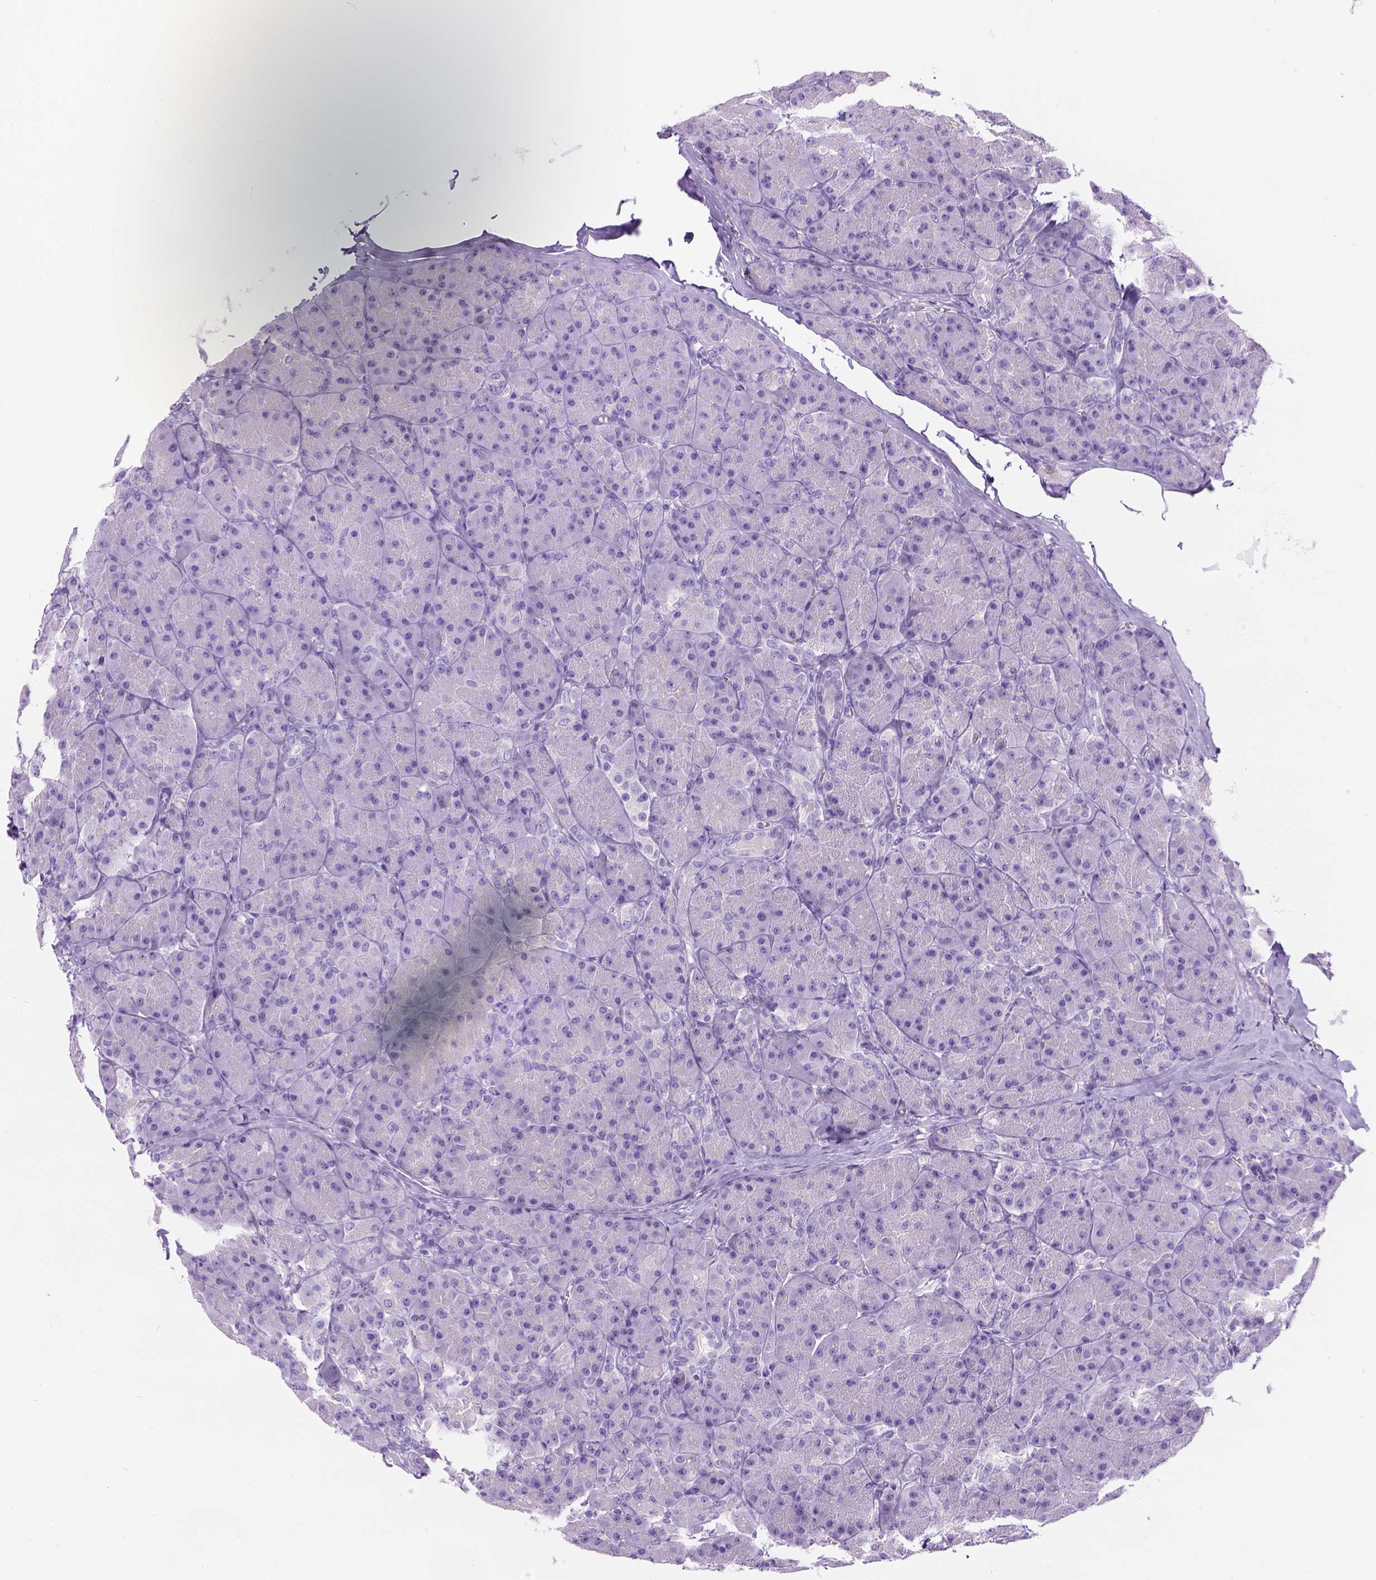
{"staining": {"intensity": "negative", "quantity": "none", "location": "none"}, "tissue": "pancreas", "cell_type": "Exocrine glandular cells", "image_type": "normal", "snomed": [{"axis": "morphology", "description": "Normal tissue, NOS"}, {"axis": "topography", "description": "Pancreas"}], "caption": "High power microscopy image of an immunohistochemistry image of normal pancreas, revealing no significant expression in exocrine glandular cells. Brightfield microscopy of immunohistochemistry (IHC) stained with DAB (brown) and hematoxylin (blue), captured at high magnification.", "gene": "C7orf57", "patient": {"sex": "male", "age": 57}}